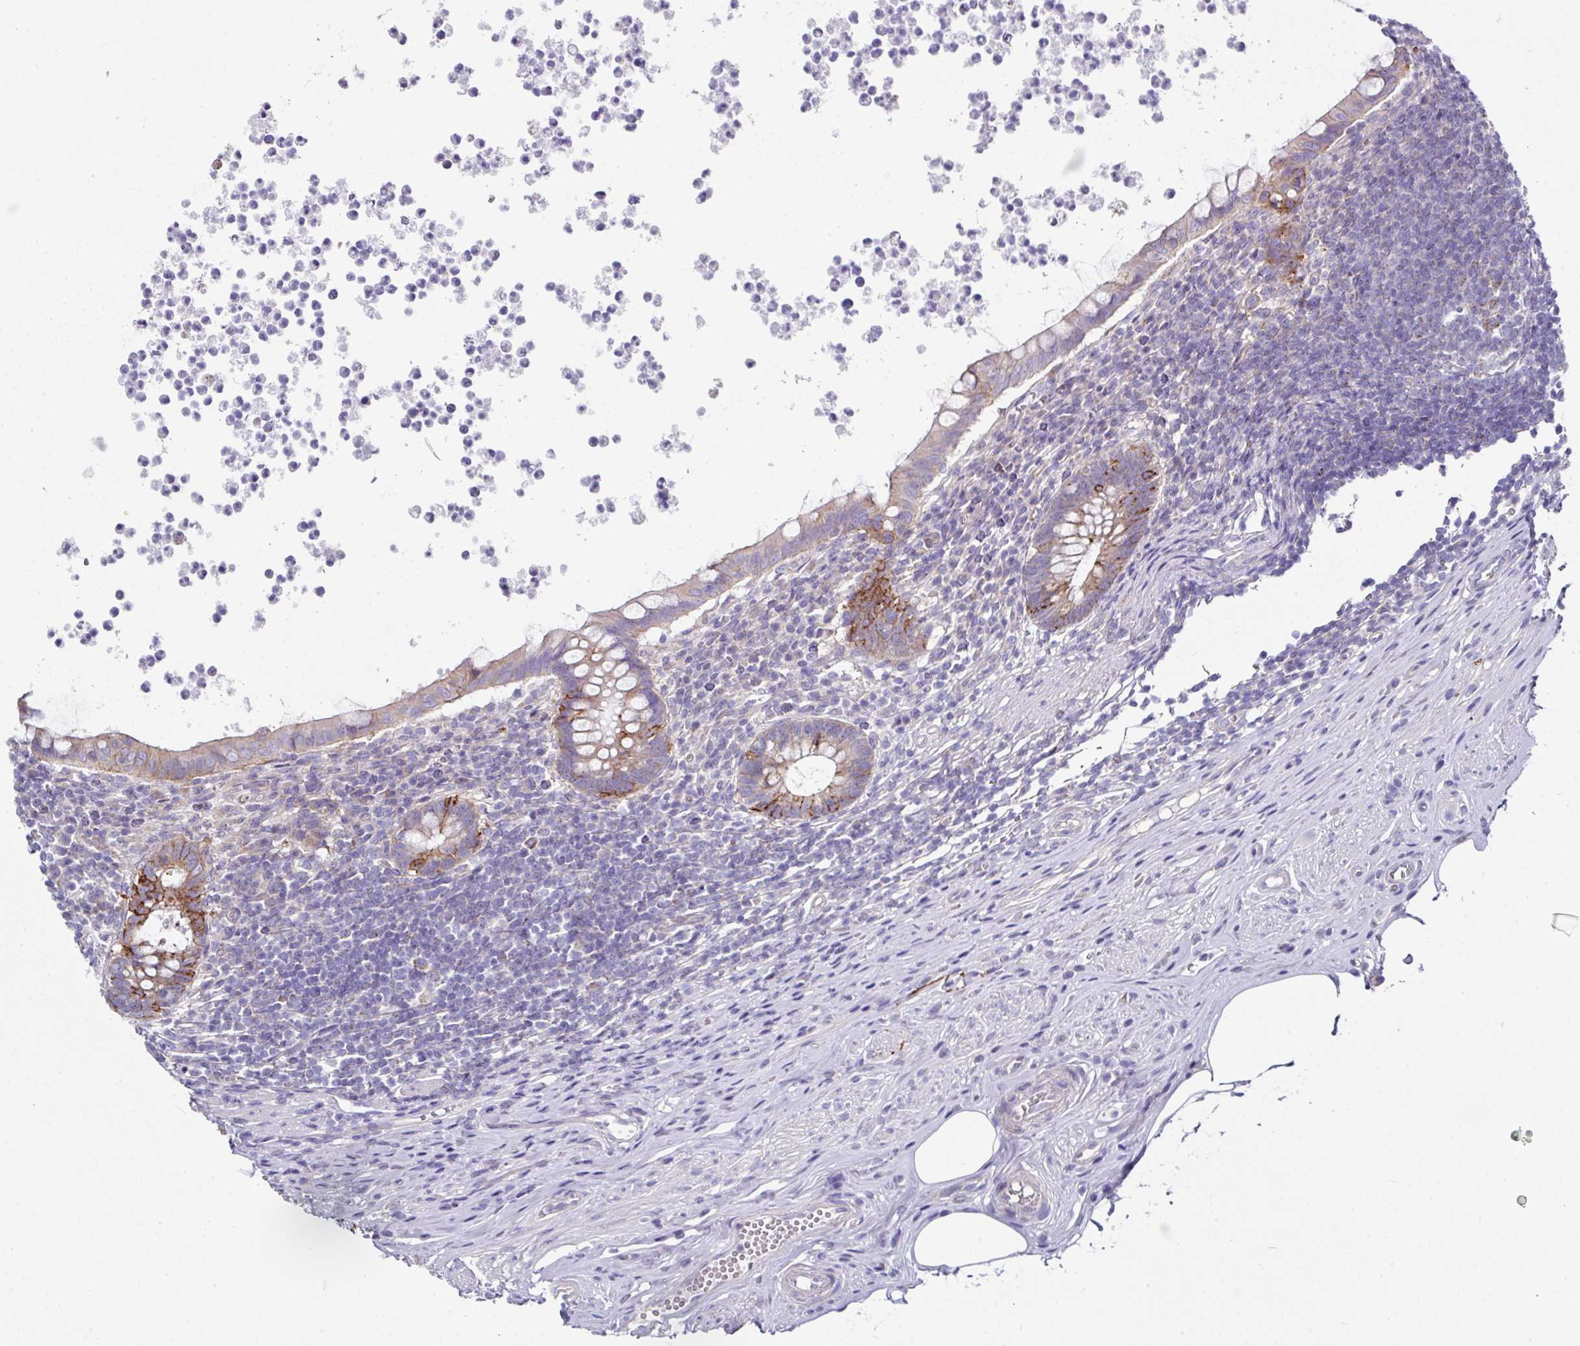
{"staining": {"intensity": "moderate", "quantity": "<25%", "location": "cytoplasmic/membranous"}, "tissue": "appendix", "cell_type": "Glandular cells", "image_type": "normal", "snomed": [{"axis": "morphology", "description": "Normal tissue, NOS"}, {"axis": "topography", "description": "Appendix"}], "caption": "The immunohistochemical stain shows moderate cytoplasmic/membranous expression in glandular cells of benign appendix. The staining was performed using DAB to visualize the protein expression in brown, while the nuclei were stained in blue with hematoxylin (Magnification: 20x).", "gene": "CLDN1", "patient": {"sex": "female", "age": 56}}